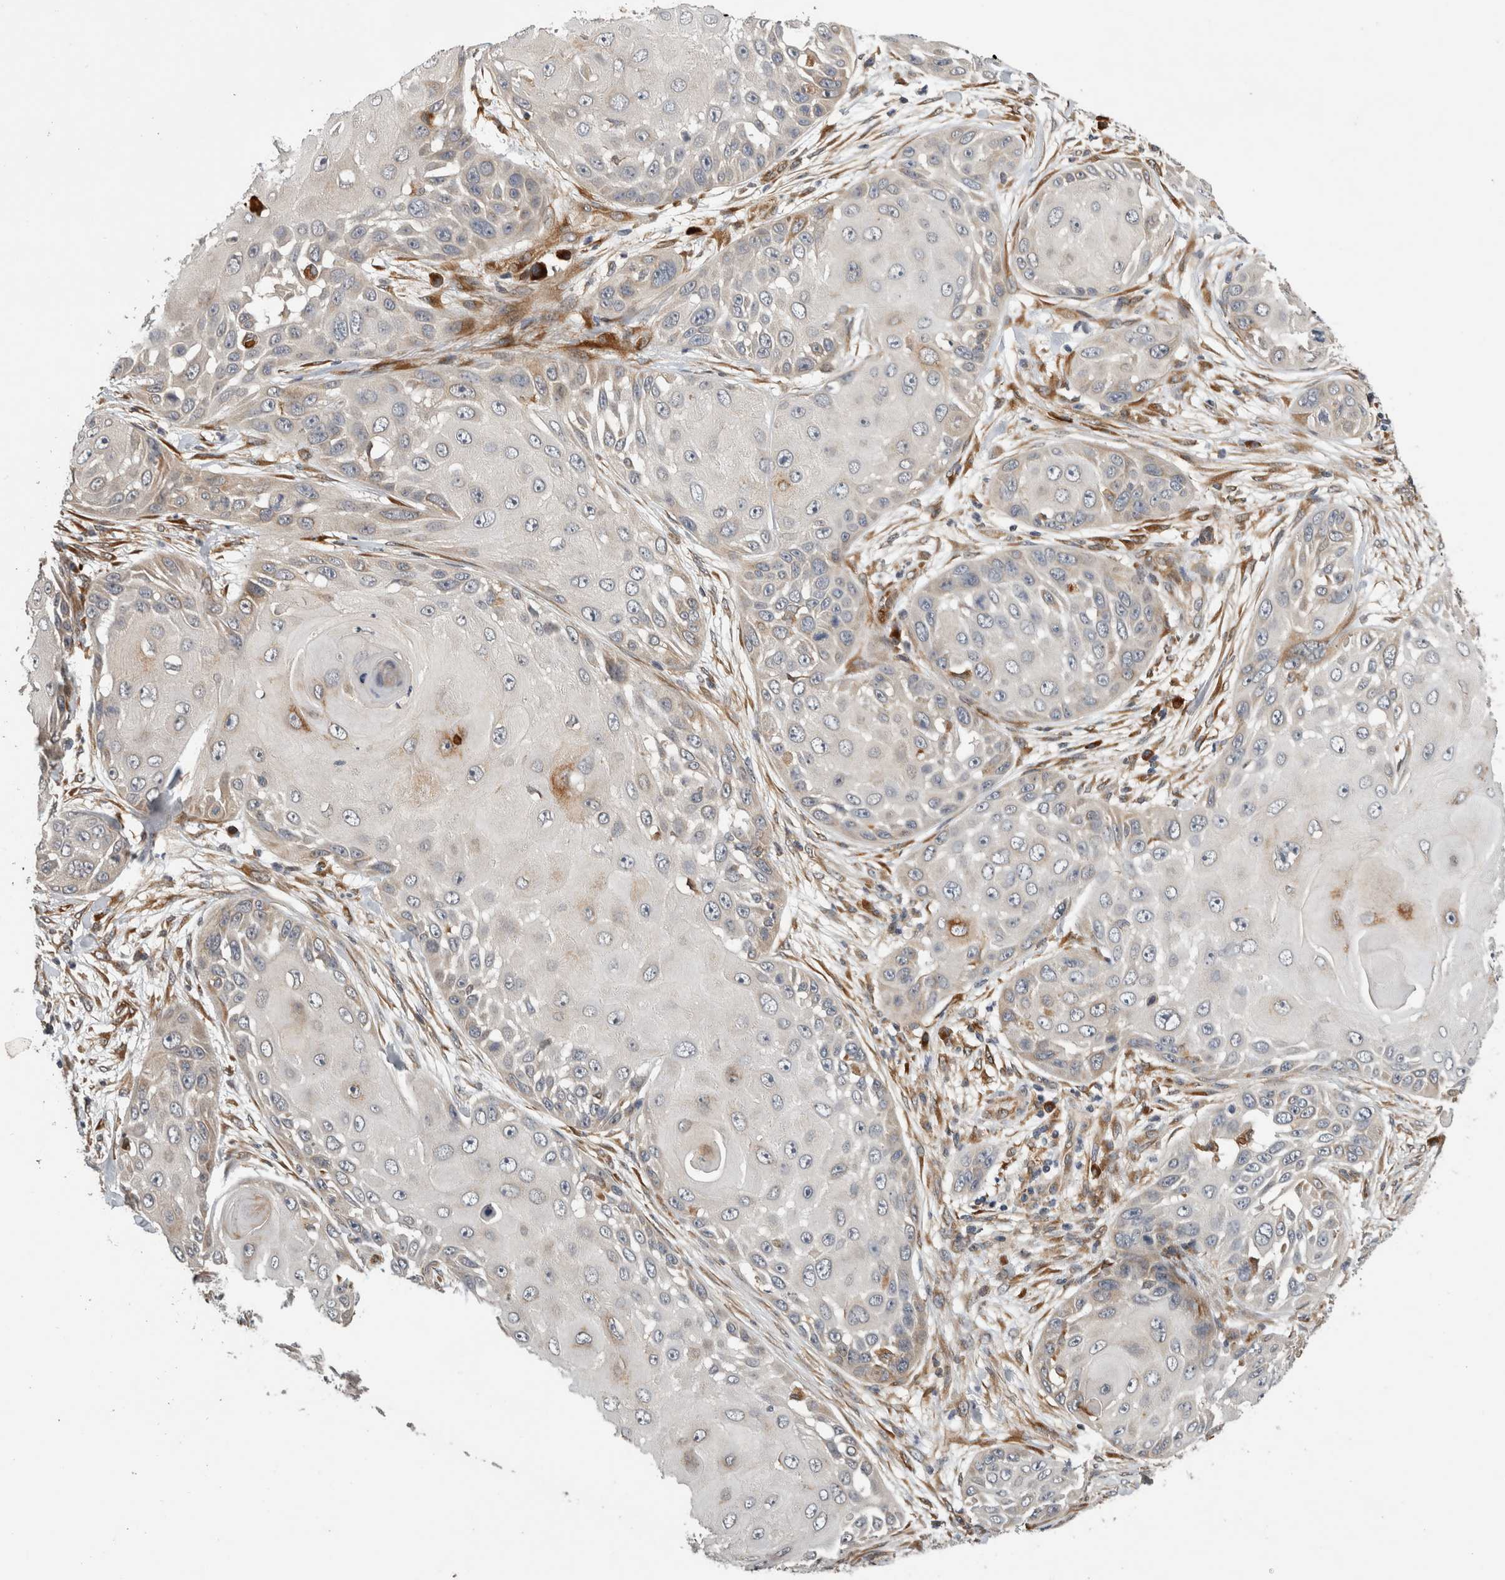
{"staining": {"intensity": "weak", "quantity": "<25%", "location": "cytoplasmic/membranous"}, "tissue": "skin cancer", "cell_type": "Tumor cells", "image_type": "cancer", "snomed": [{"axis": "morphology", "description": "Squamous cell carcinoma, NOS"}, {"axis": "topography", "description": "Skin"}], "caption": "High power microscopy micrograph of an IHC image of skin squamous cell carcinoma, revealing no significant expression in tumor cells.", "gene": "APOL2", "patient": {"sex": "female", "age": 44}}